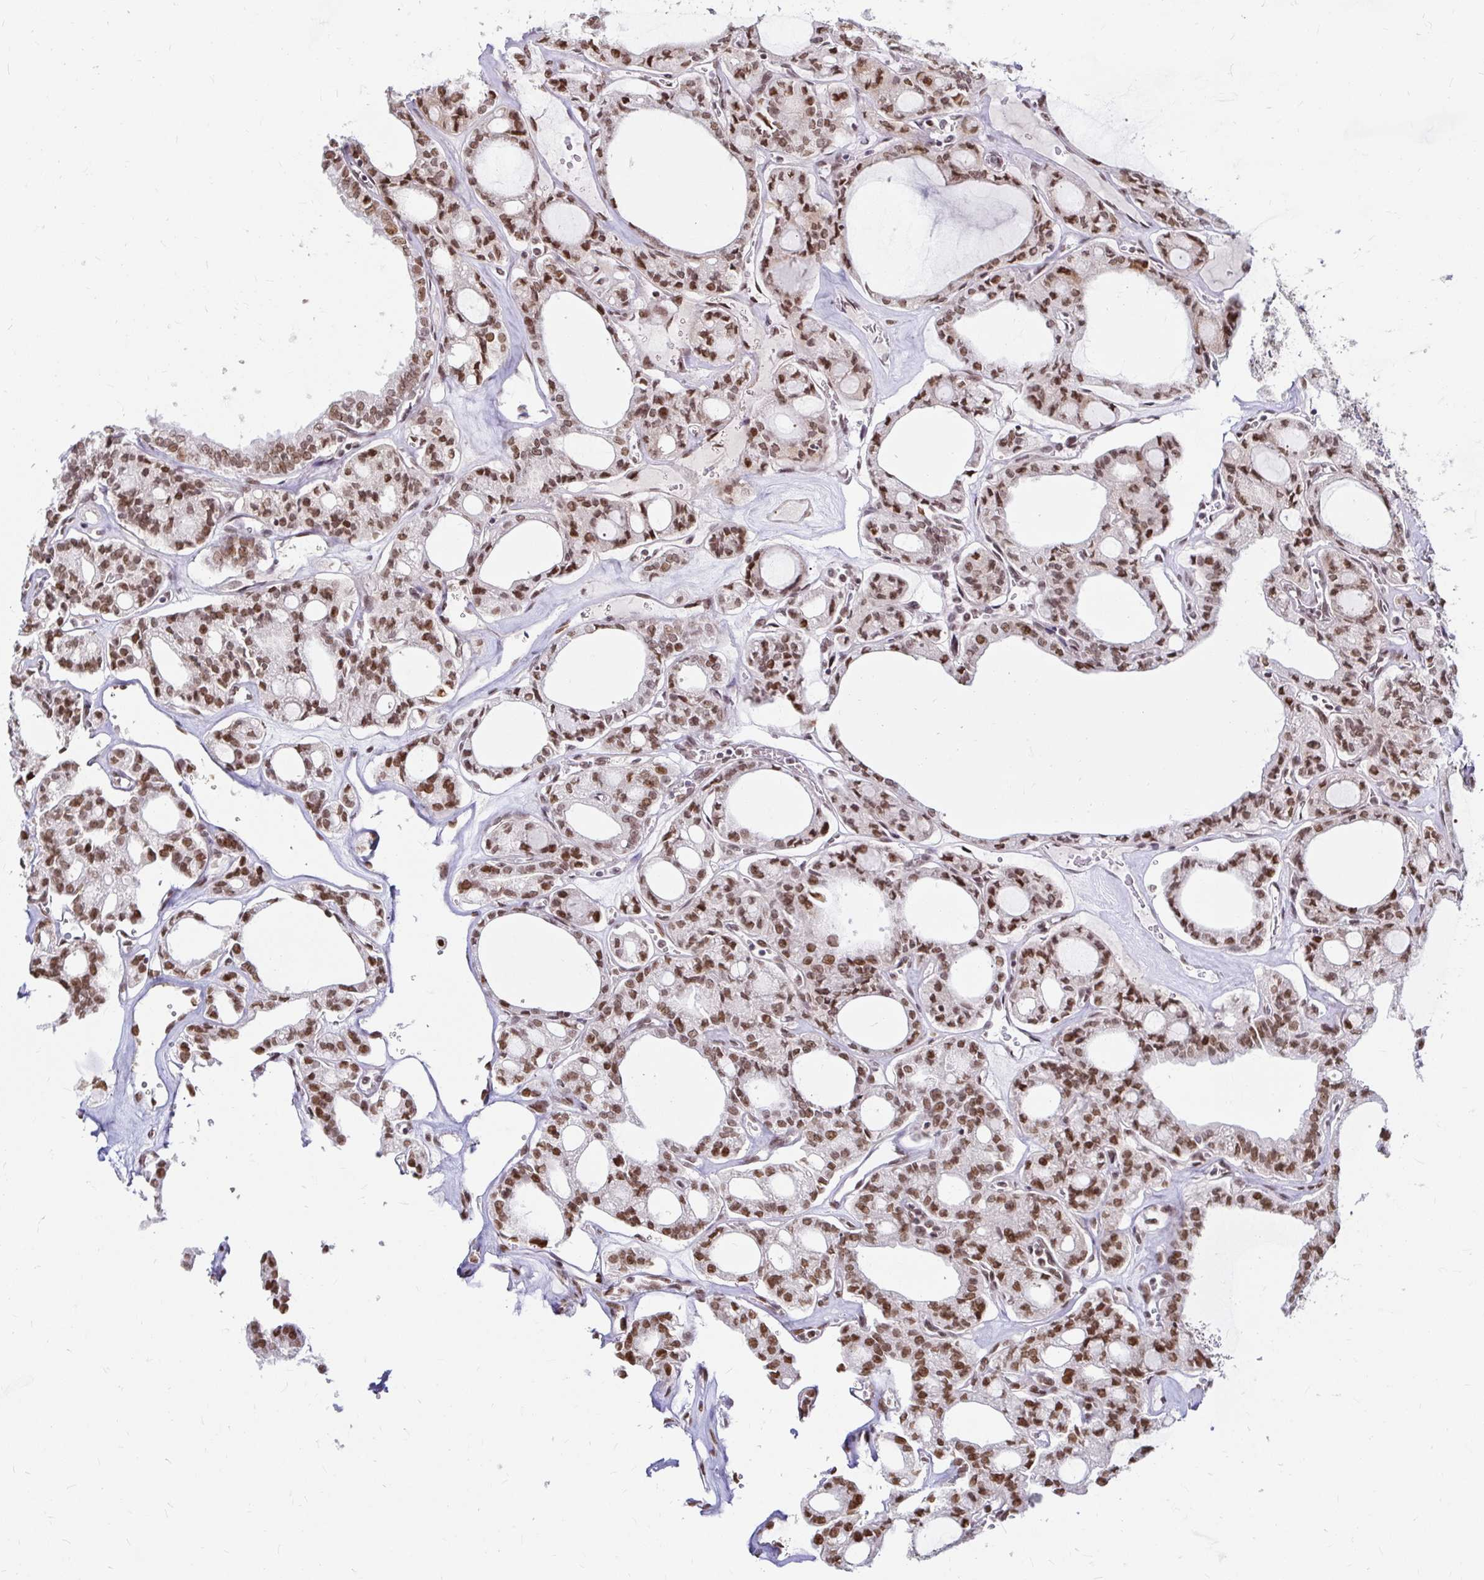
{"staining": {"intensity": "moderate", "quantity": ">75%", "location": "nuclear"}, "tissue": "thyroid cancer", "cell_type": "Tumor cells", "image_type": "cancer", "snomed": [{"axis": "morphology", "description": "Papillary adenocarcinoma, NOS"}, {"axis": "topography", "description": "Thyroid gland"}], "caption": "Moderate nuclear positivity for a protein is appreciated in approximately >75% of tumor cells of thyroid cancer (papillary adenocarcinoma) using immunohistochemistry.", "gene": "HNRNPU", "patient": {"sex": "male", "age": 87}}